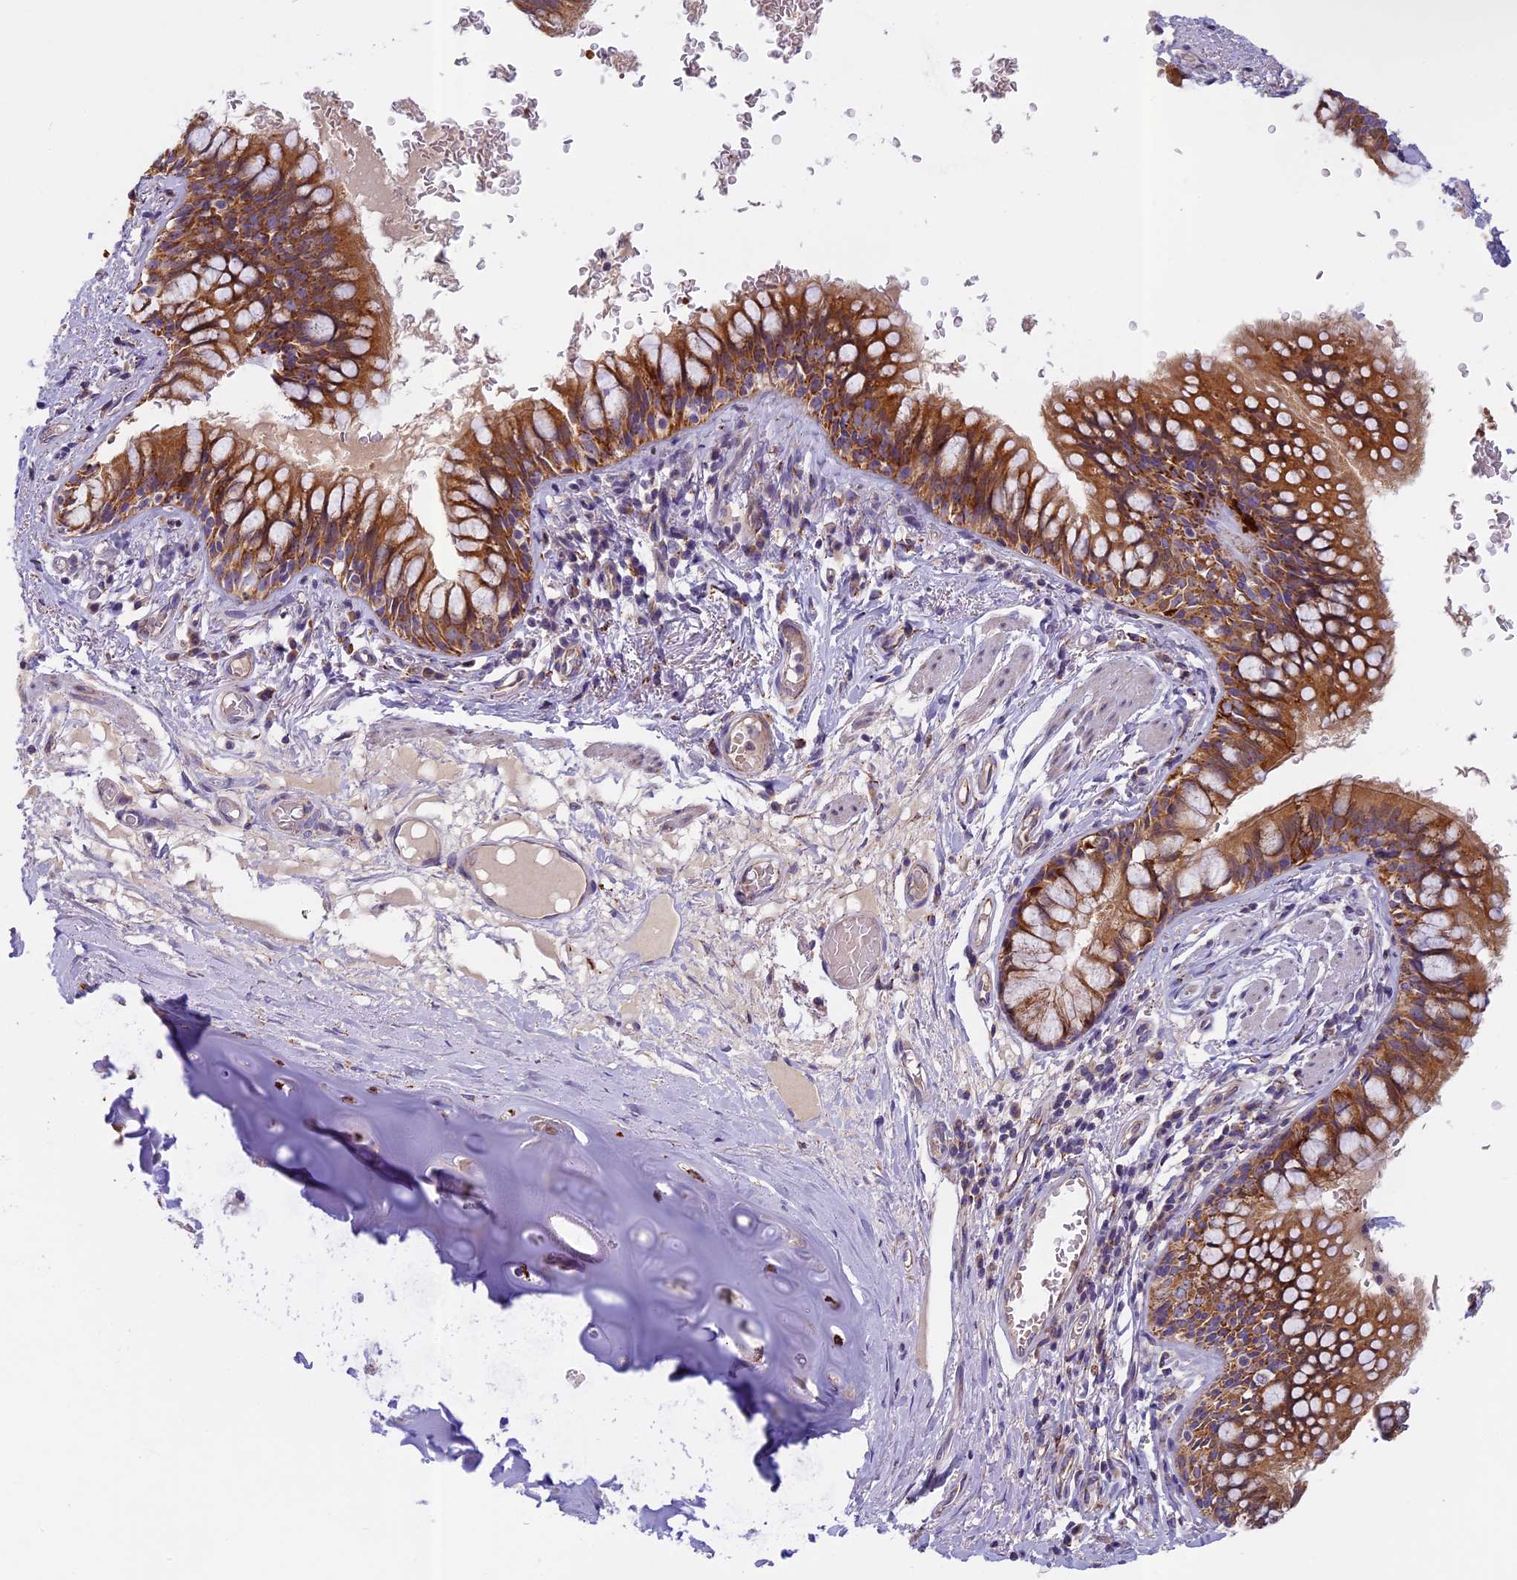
{"staining": {"intensity": "moderate", "quantity": ">75%", "location": "cytoplasmic/membranous"}, "tissue": "bronchus", "cell_type": "Respiratory epithelial cells", "image_type": "normal", "snomed": [{"axis": "morphology", "description": "Normal tissue, NOS"}, {"axis": "topography", "description": "Cartilage tissue"}, {"axis": "topography", "description": "Bronchus"}], "caption": "High-magnification brightfield microscopy of unremarkable bronchus stained with DAB (brown) and counterstained with hematoxylin (blue). respiratory epithelial cells exhibit moderate cytoplasmic/membranous positivity is seen in about>75% of cells.", "gene": "SEMA7A", "patient": {"sex": "female", "age": 36}}